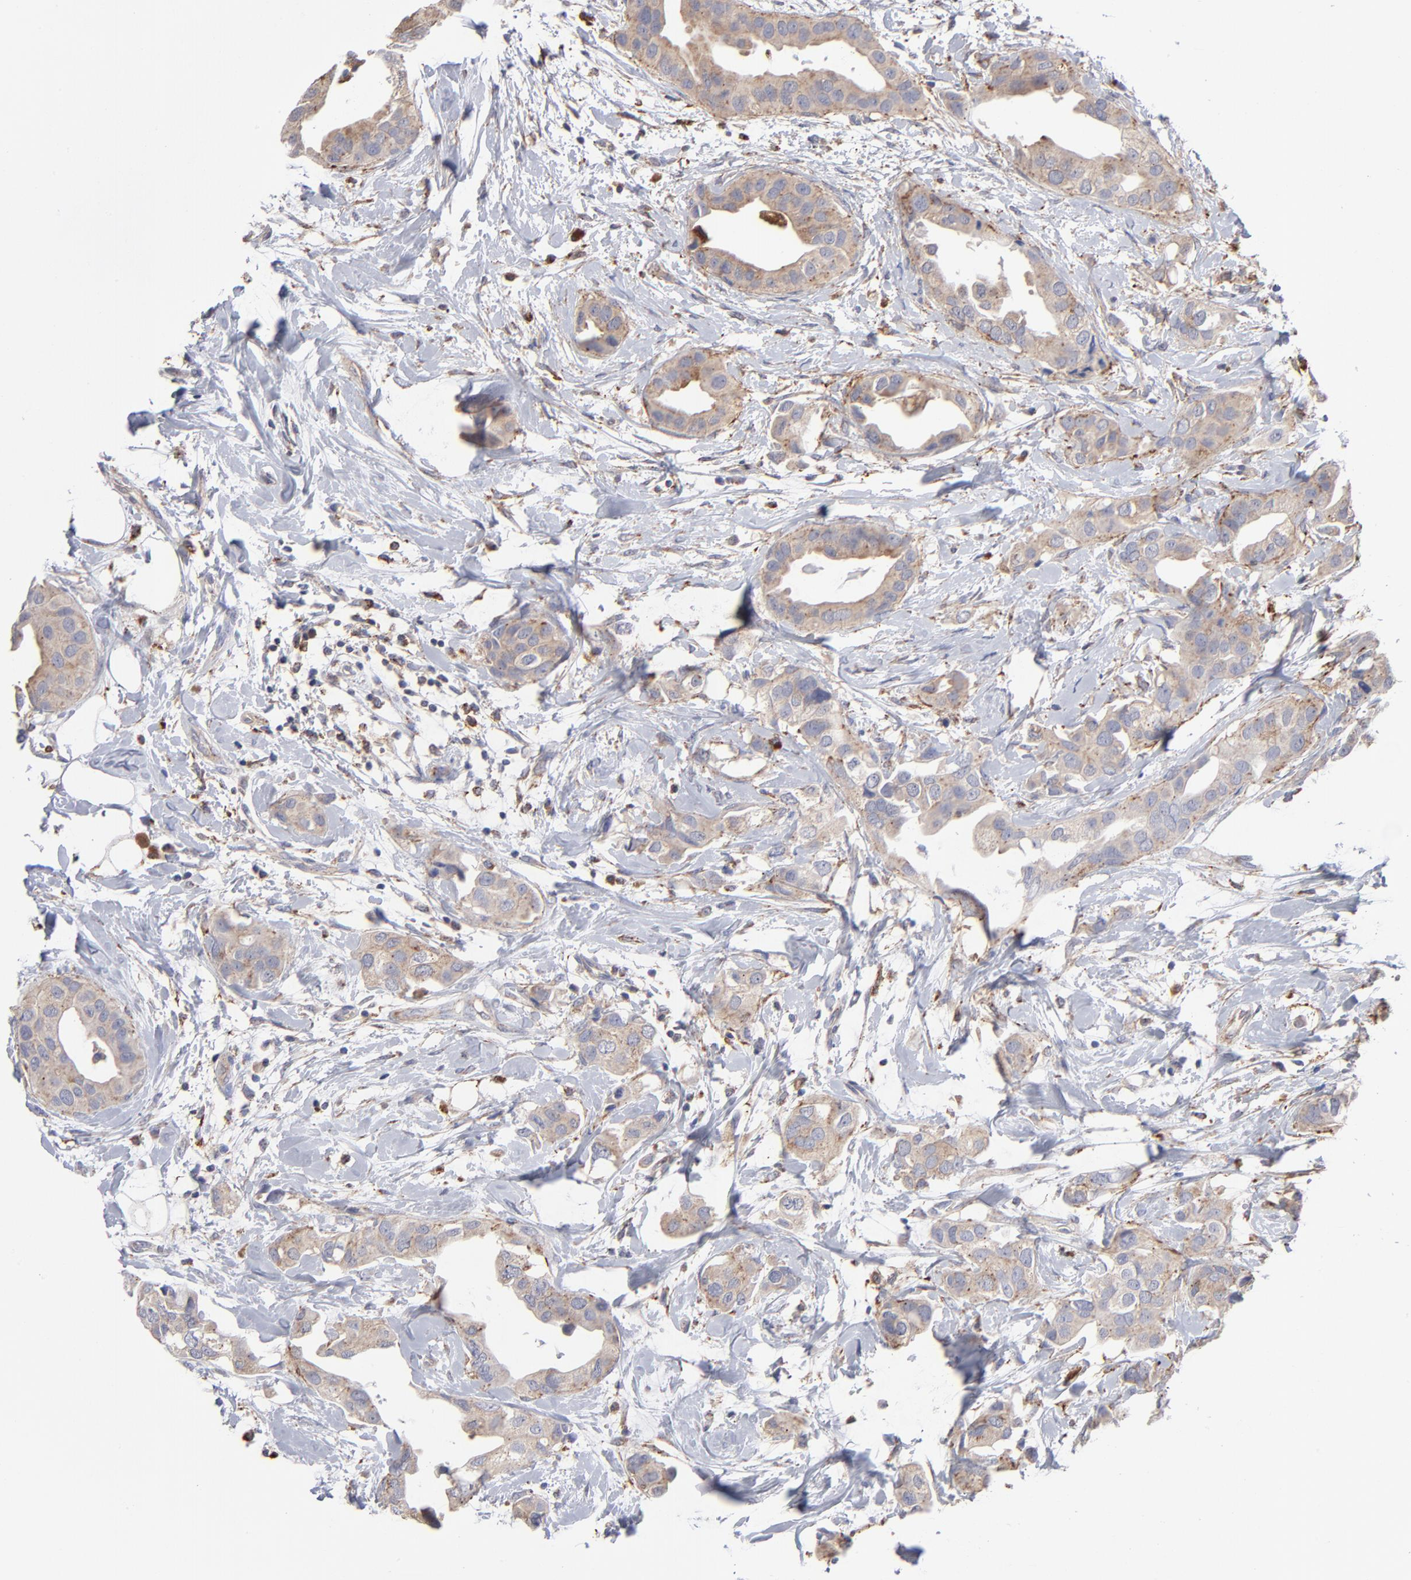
{"staining": {"intensity": "moderate", "quantity": ">75%", "location": "cytoplasmic/membranous"}, "tissue": "breast cancer", "cell_type": "Tumor cells", "image_type": "cancer", "snomed": [{"axis": "morphology", "description": "Duct carcinoma"}, {"axis": "topography", "description": "Breast"}], "caption": "Invasive ductal carcinoma (breast) was stained to show a protein in brown. There is medium levels of moderate cytoplasmic/membranous staining in approximately >75% of tumor cells.", "gene": "RRAGB", "patient": {"sex": "female", "age": 40}}